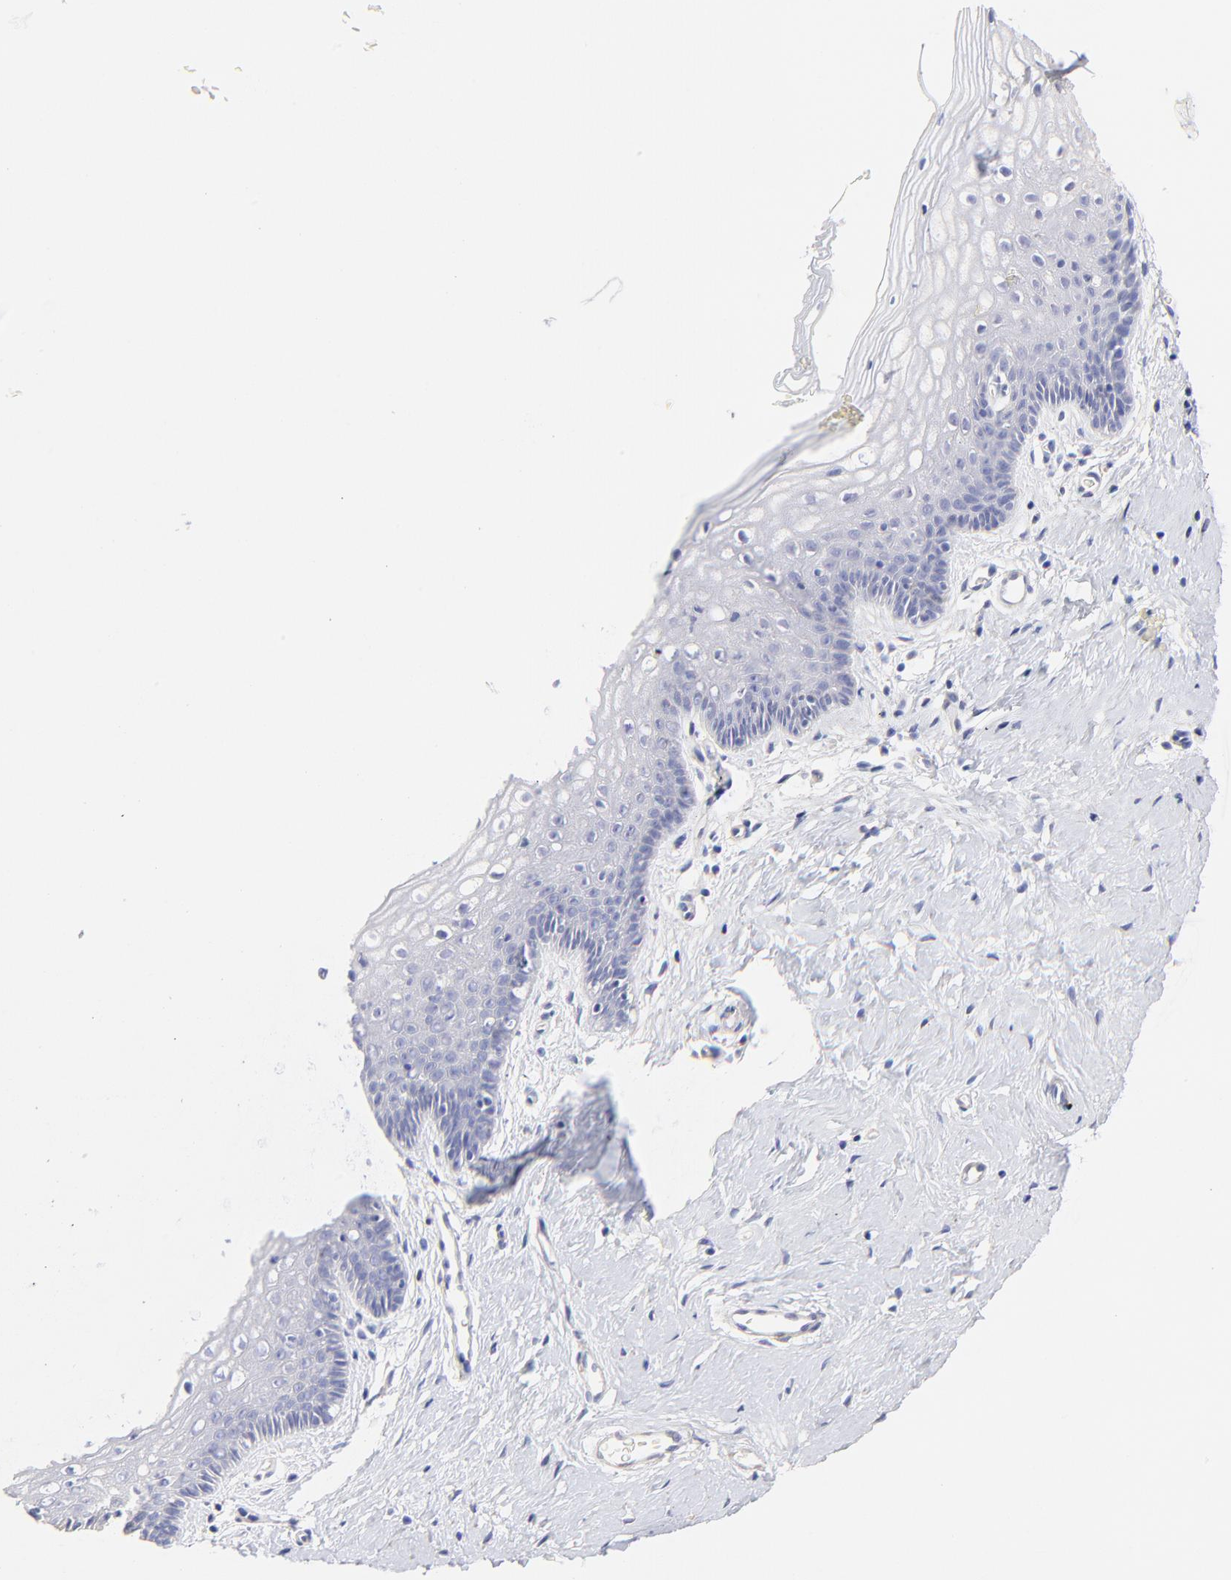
{"staining": {"intensity": "negative", "quantity": "none", "location": "none"}, "tissue": "vagina", "cell_type": "Squamous epithelial cells", "image_type": "normal", "snomed": [{"axis": "morphology", "description": "Normal tissue, NOS"}, {"axis": "topography", "description": "Vagina"}], "caption": "Micrograph shows no protein positivity in squamous epithelial cells of normal vagina. (DAB IHC, high magnification).", "gene": "ACTRT1", "patient": {"sex": "female", "age": 46}}